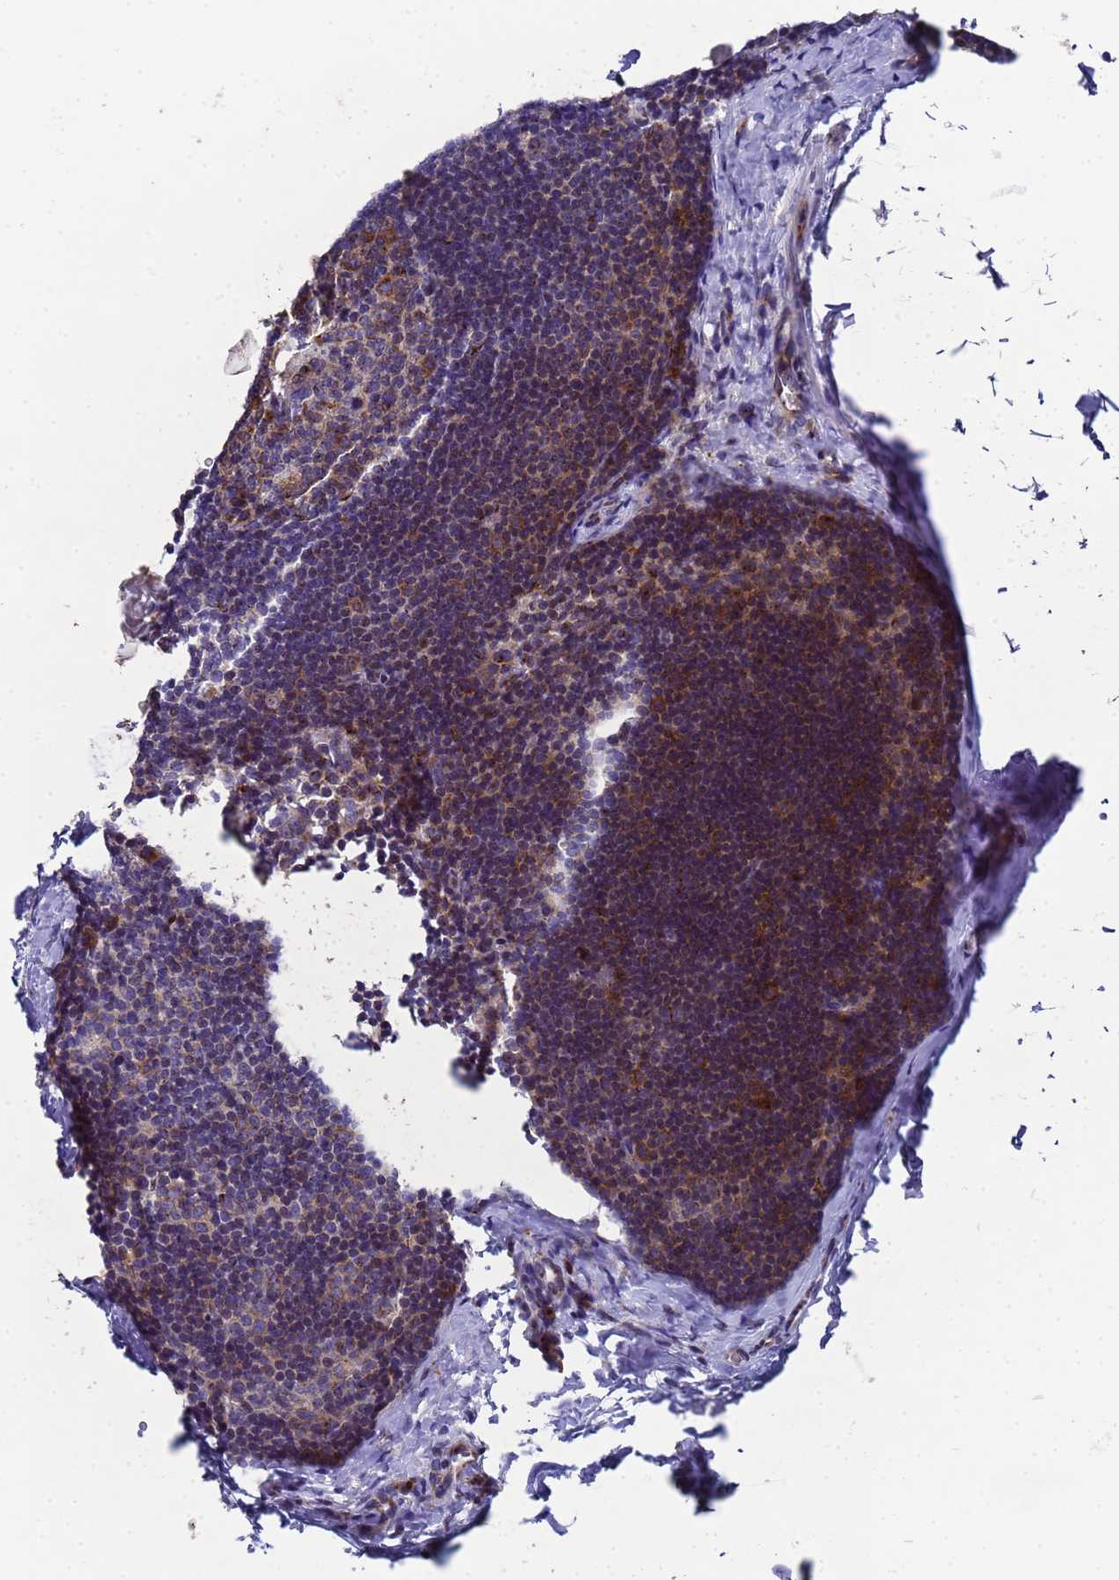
{"staining": {"intensity": "moderate", "quantity": "25%-75%", "location": "cytoplasmic/membranous"}, "tissue": "lymph node", "cell_type": "Germinal center cells", "image_type": "normal", "snomed": [{"axis": "morphology", "description": "Normal tissue, NOS"}, {"axis": "topography", "description": "Lymph node"}], "caption": "Moderate cytoplasmic/membranous staining for a protein is identified in about 25%-75% of germinal center cells of normal lymph node using immunohistochemistry.", "gene": "NSUN6", "patient": {"sex": "female", "age": 22}}